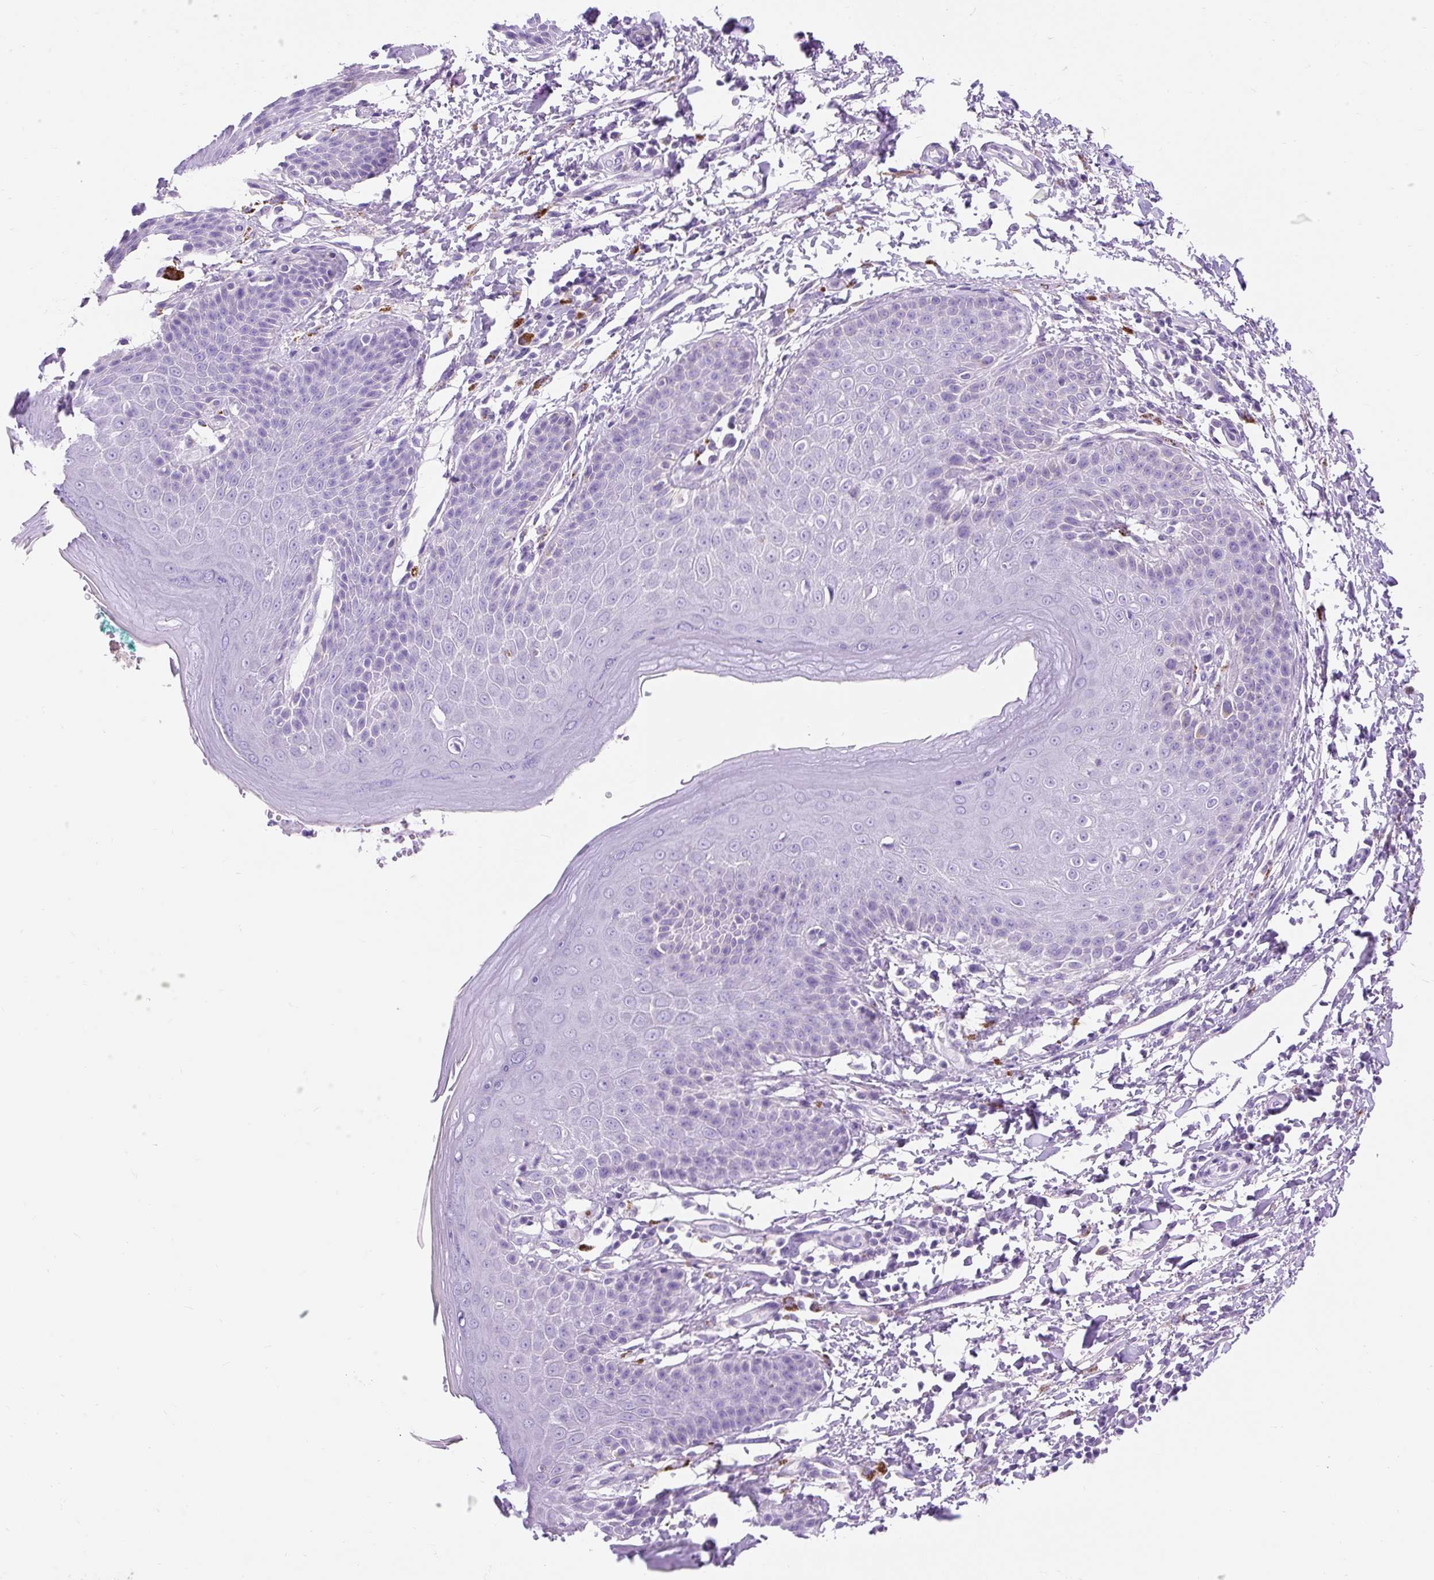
{"staining": {"intensity": "negative", "quantity": "none", "location": "none"}, "tissue": "skin", "cell_type": "Epidermal cells", "image_type": "normal", "snomed": [{"axis": "morphology", "description": "Normal tissue, NOS"}, {"axis": "topography", "description": "Peripheral nerve tissue"}], "caption": "IHC photomicrograph of benign skin: skin stained with DAB (3,3'-diaminobenzidine) demonstrates no significant protein positivity in epidermal cells.", "gene": "HEXB", "patient": {"sex": "male", "age": 51}}